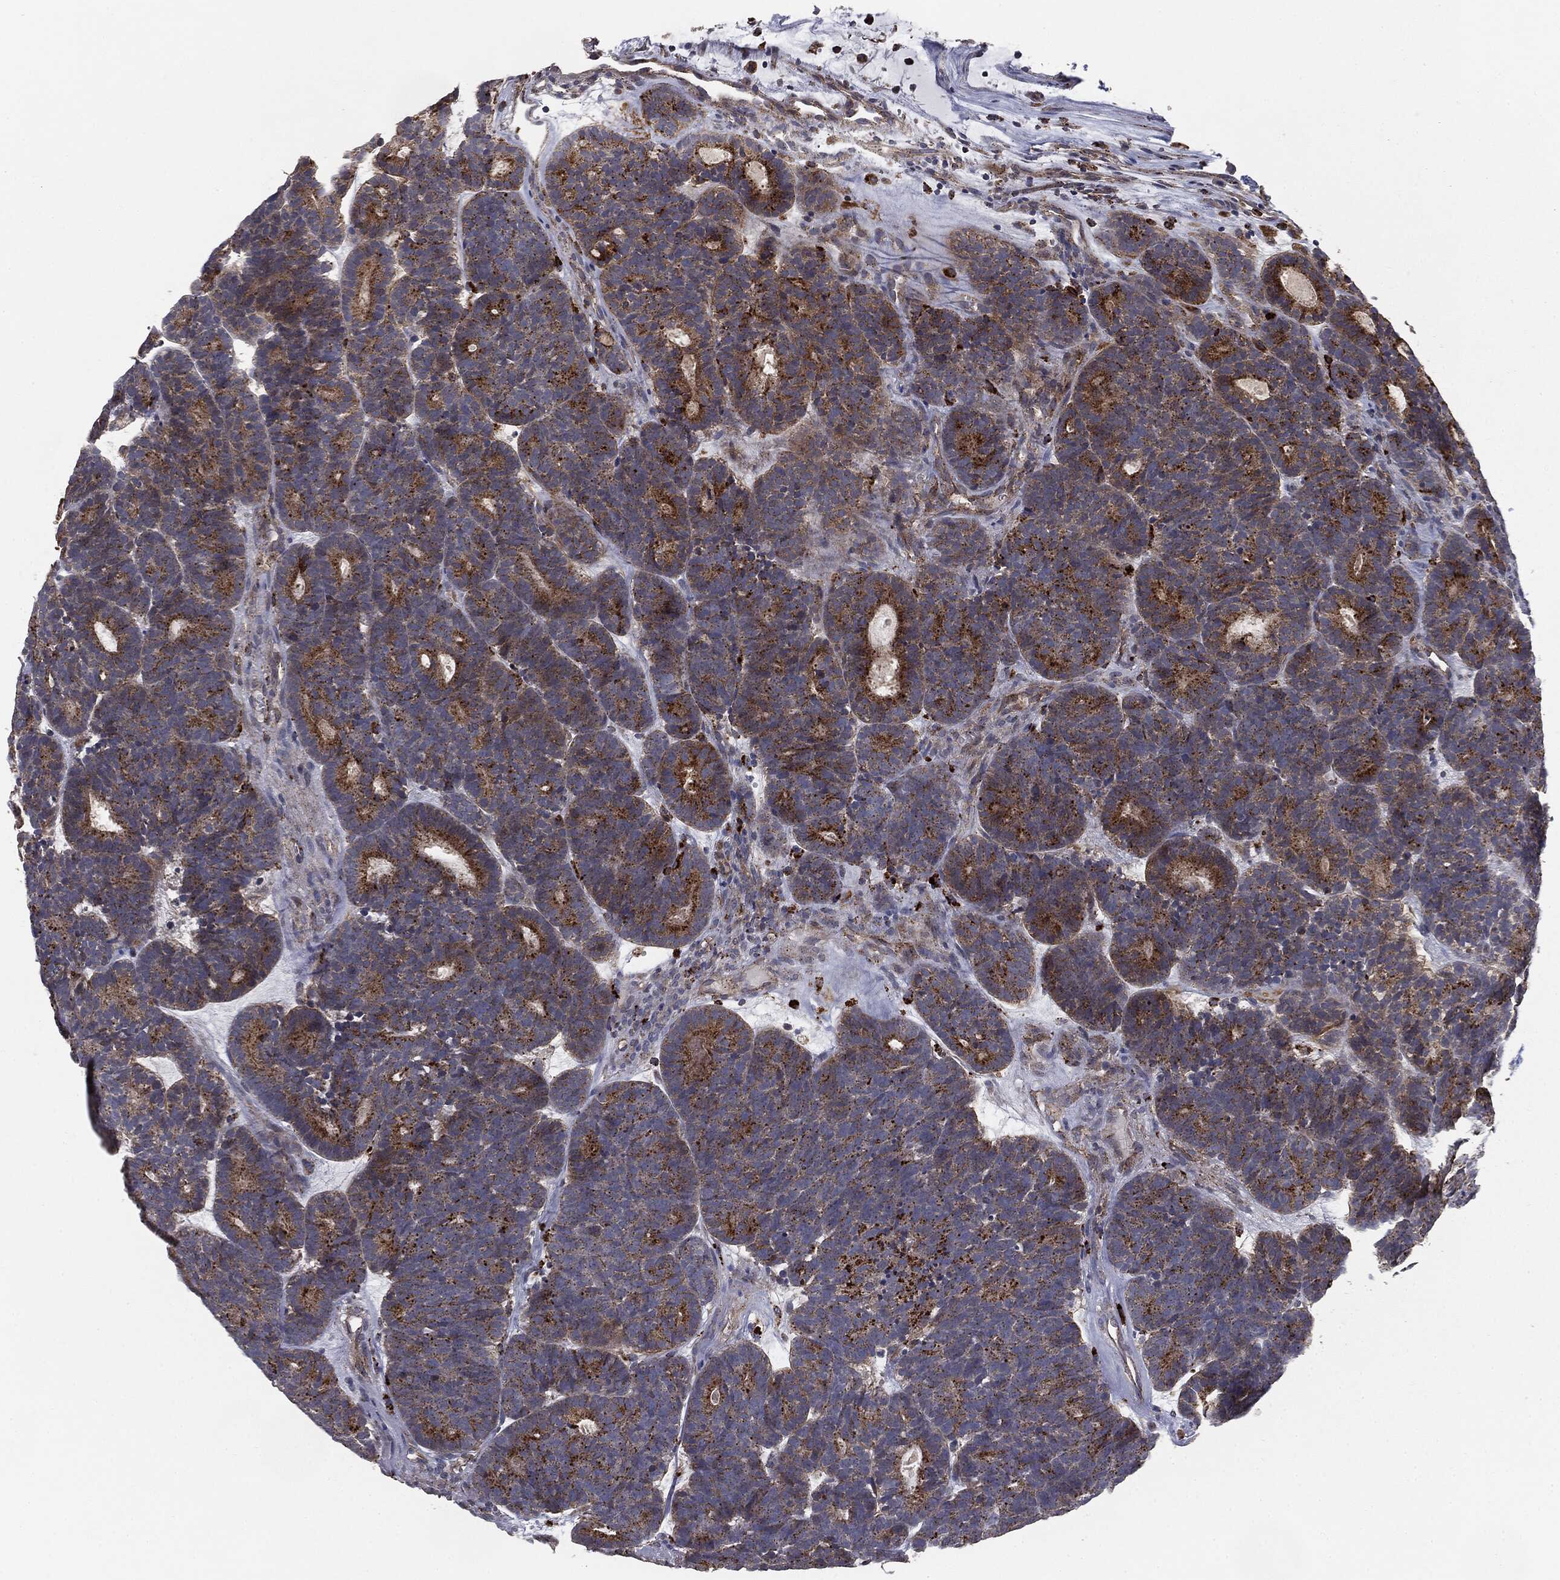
{"staining": {"intensity": "strong", "quantity": "25%-75%", "location": "cytoplasmic/membranous"}, "tissue": "head and neck cancer", "cell_type": "Tumor cells", "image_type": "cancer", "snomed": [{"axis": "morphology", "description": "Adenocarcinoma, NOS"}, {"axis": "topography", "description": "Head-Neck"}], "caption": "Strong cytoplasmic/membranous expression is identified in about 25%-75% of tumor cells in head and neck cancer.", "gene": "CTSA", "patient": {"sex": "female", "age": 81}}